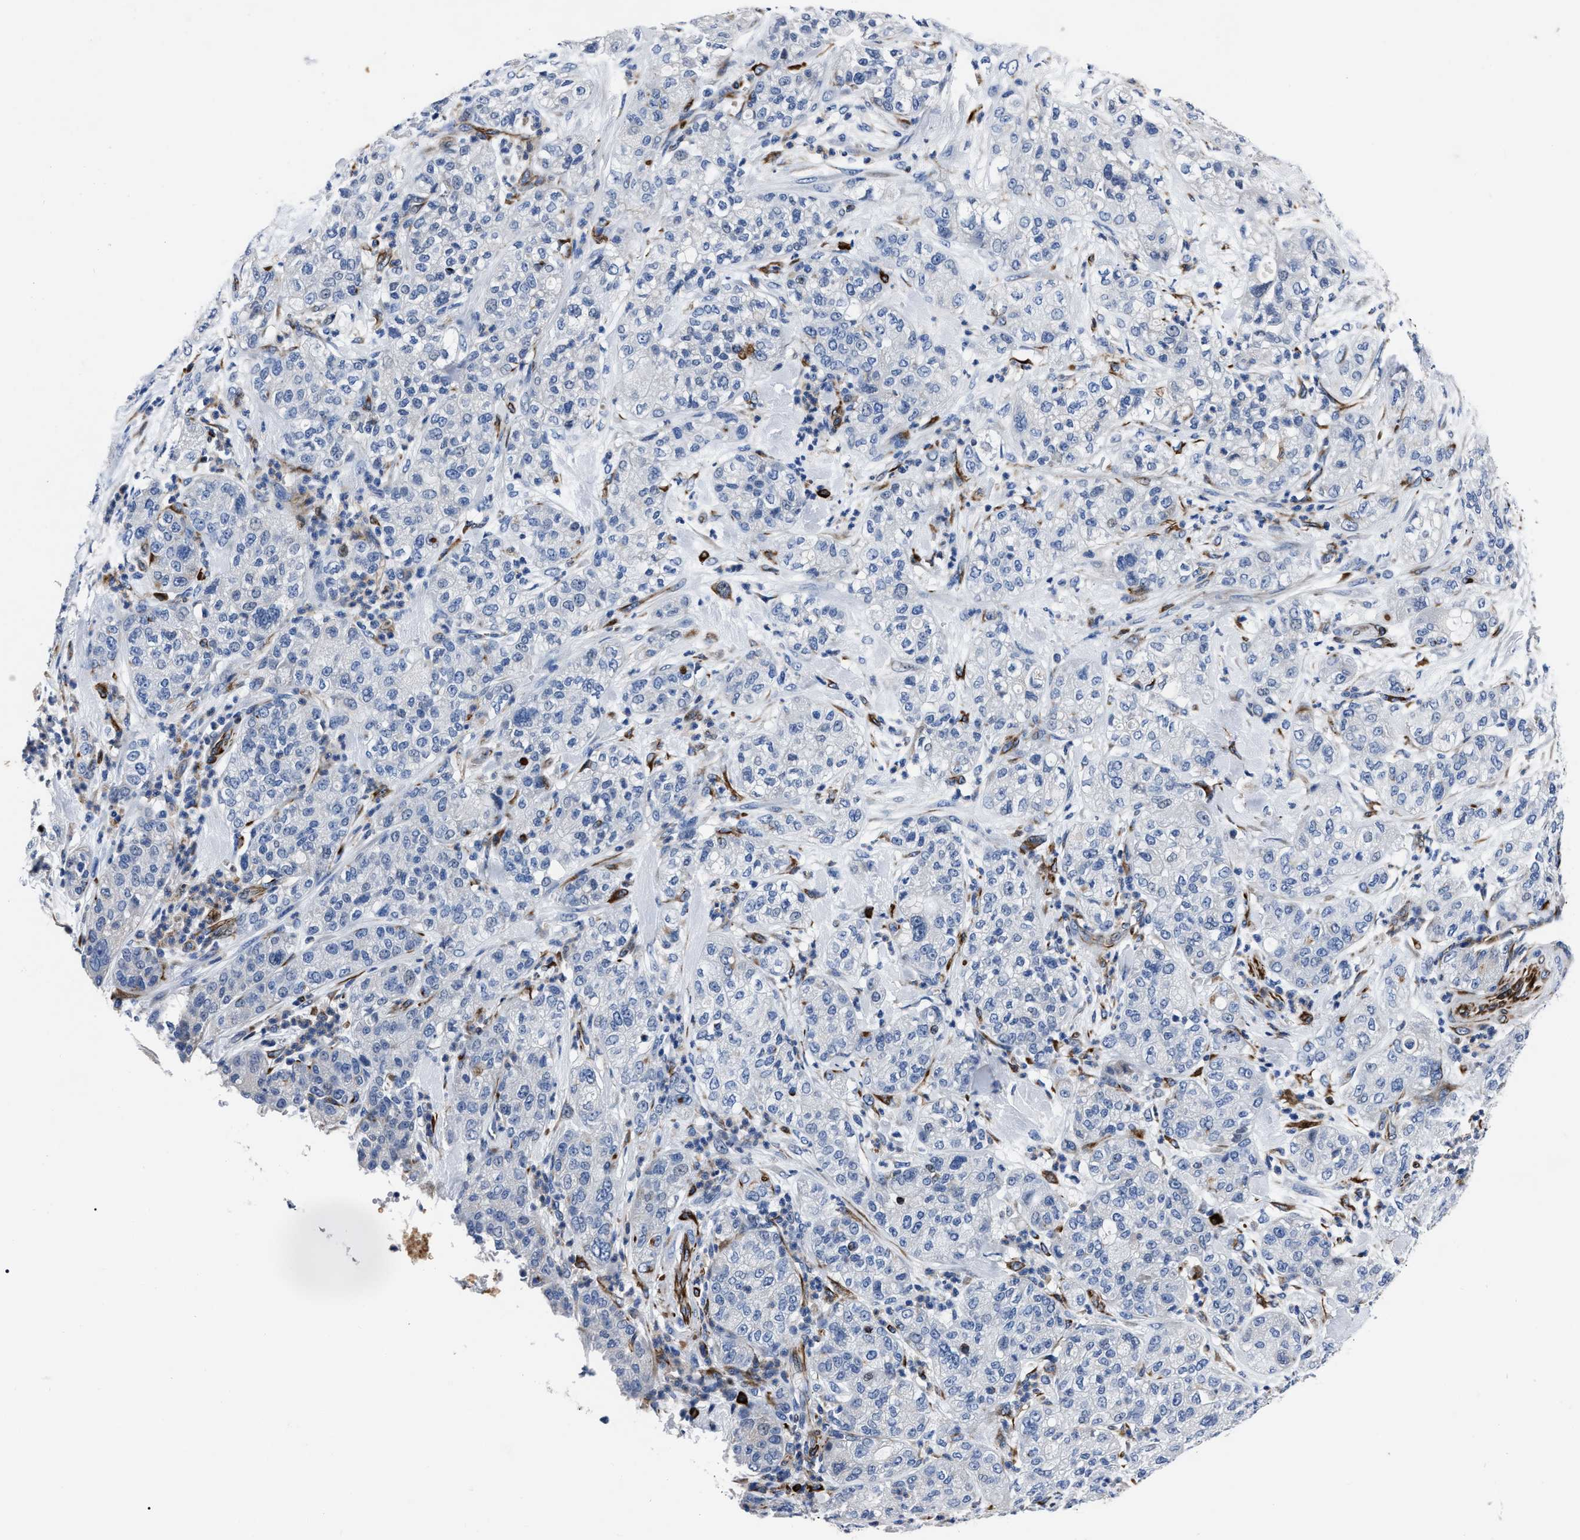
{"staining": {"intensity": "negative", "quantity": "none", "location": "none"}, "tissue": "pancreatic cancer", "cell_type": "Tumor cells", "image_type": "cancer", "snomed": [{"axis": "morphology", "description": "Adenocarcinoma, NOS"}, {"axis": "topography", "description": "Pancreas"}], "caption": "DAB immunohistochemical staining of pancreatic adenocarcinoma shows no significant staining in tumor cells.", "gene": "OR10G3", "patient": {"sex": "female", "age": 78}}